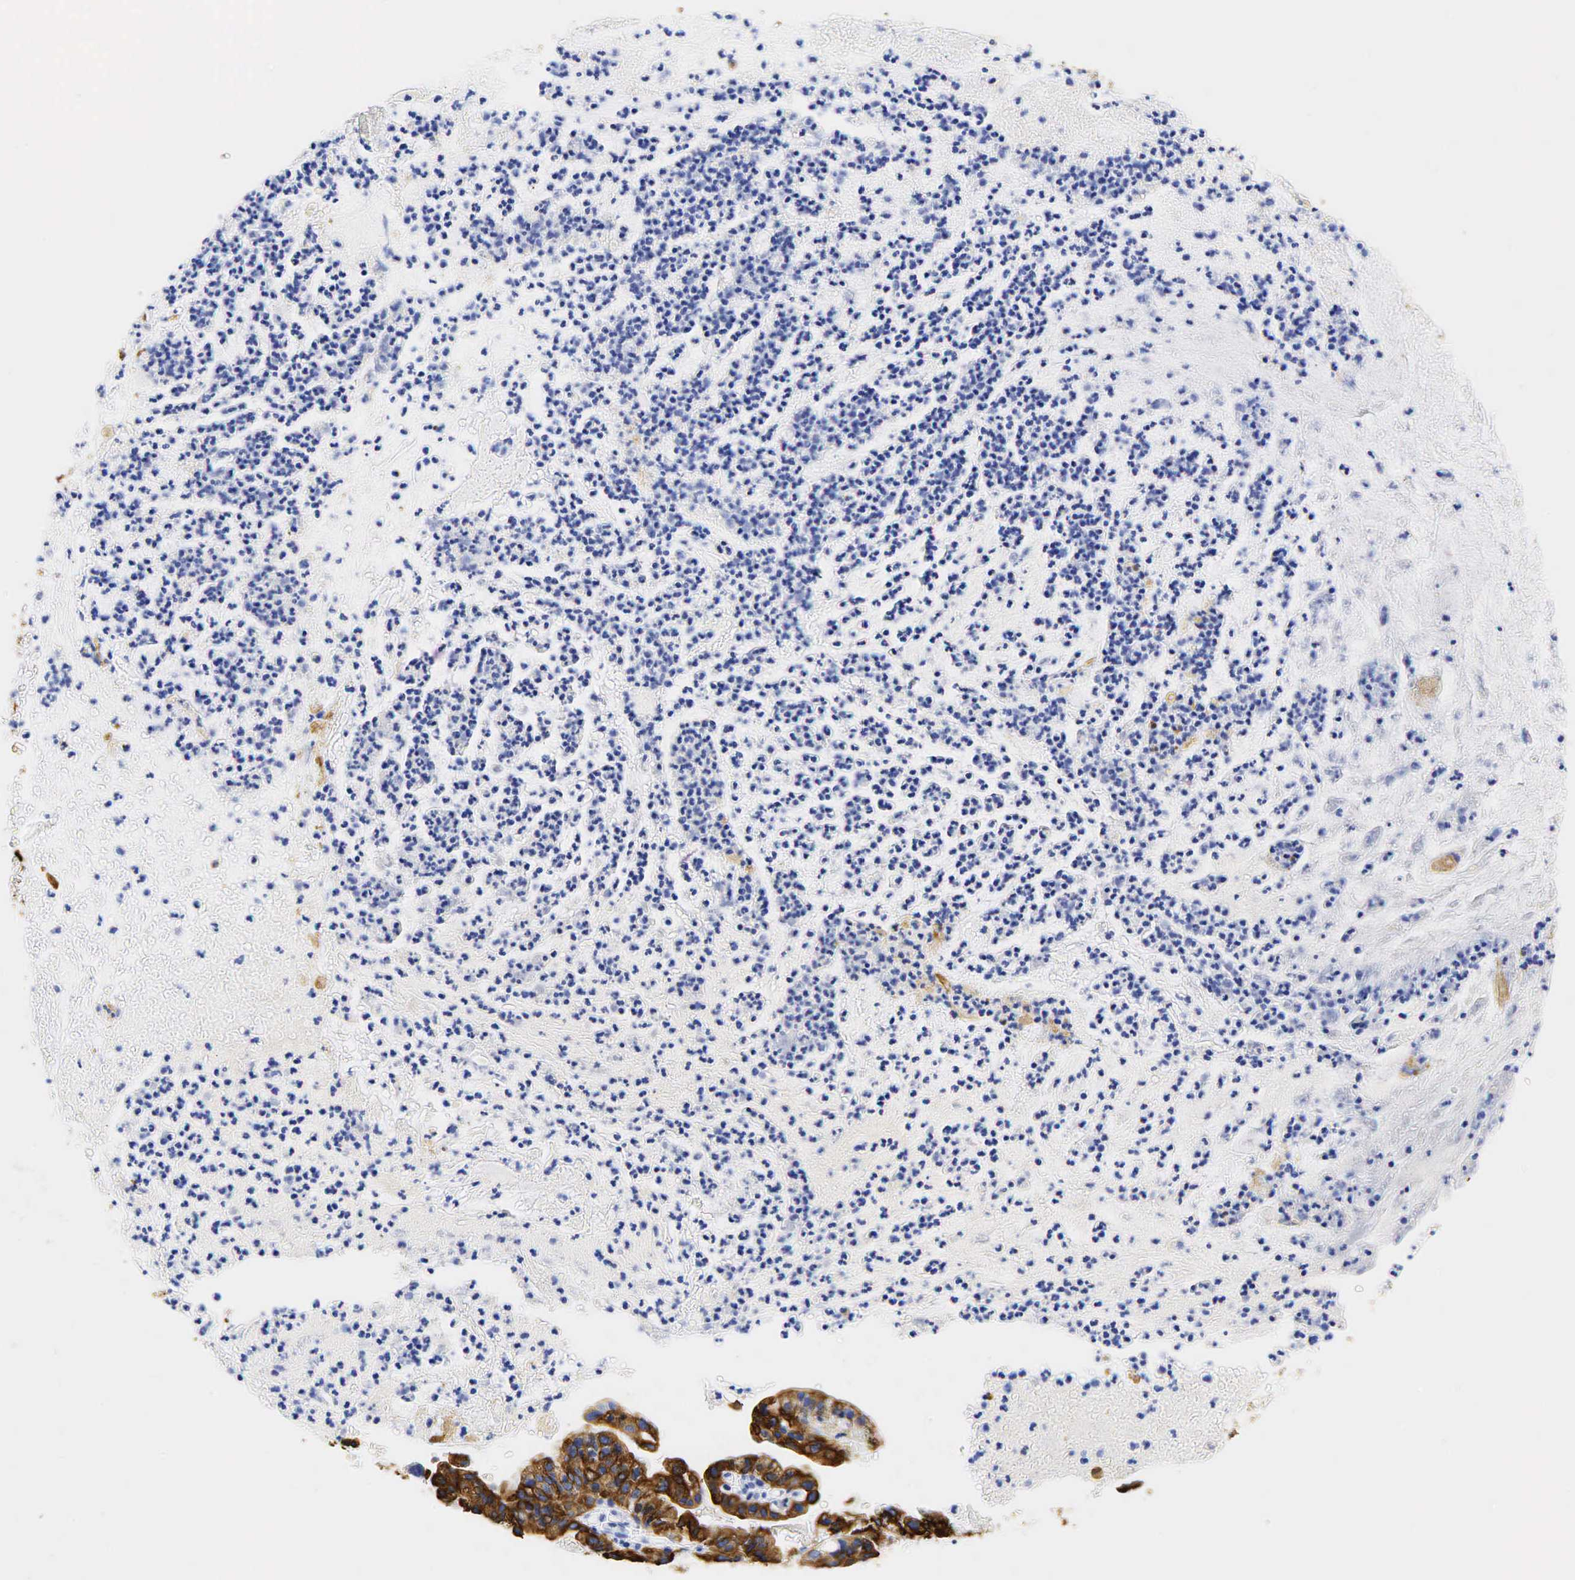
{"staining": {"intensity": "strong", "quantity": ">75%", "location": "cytoplasmic/membranous"}, "tissue": "cervical cancer", "cell_type": "Tumor cells", "image_type": "cancer", "snomed": [{"axis": "morphology", "description": "Adenocarcinoma, NOS"}, {"axis": "topography", "description": "Cervix"}], "caption": "Strong cytoplasmic/membranous protein staining is seen in about >75% of tumor cells in cervical adenocarcinoma. (brown staining indicates protein expression, while blue staining denotes nuclei).", "gene": "KRT19", "patient": {"sex": "female", "age": 41}}